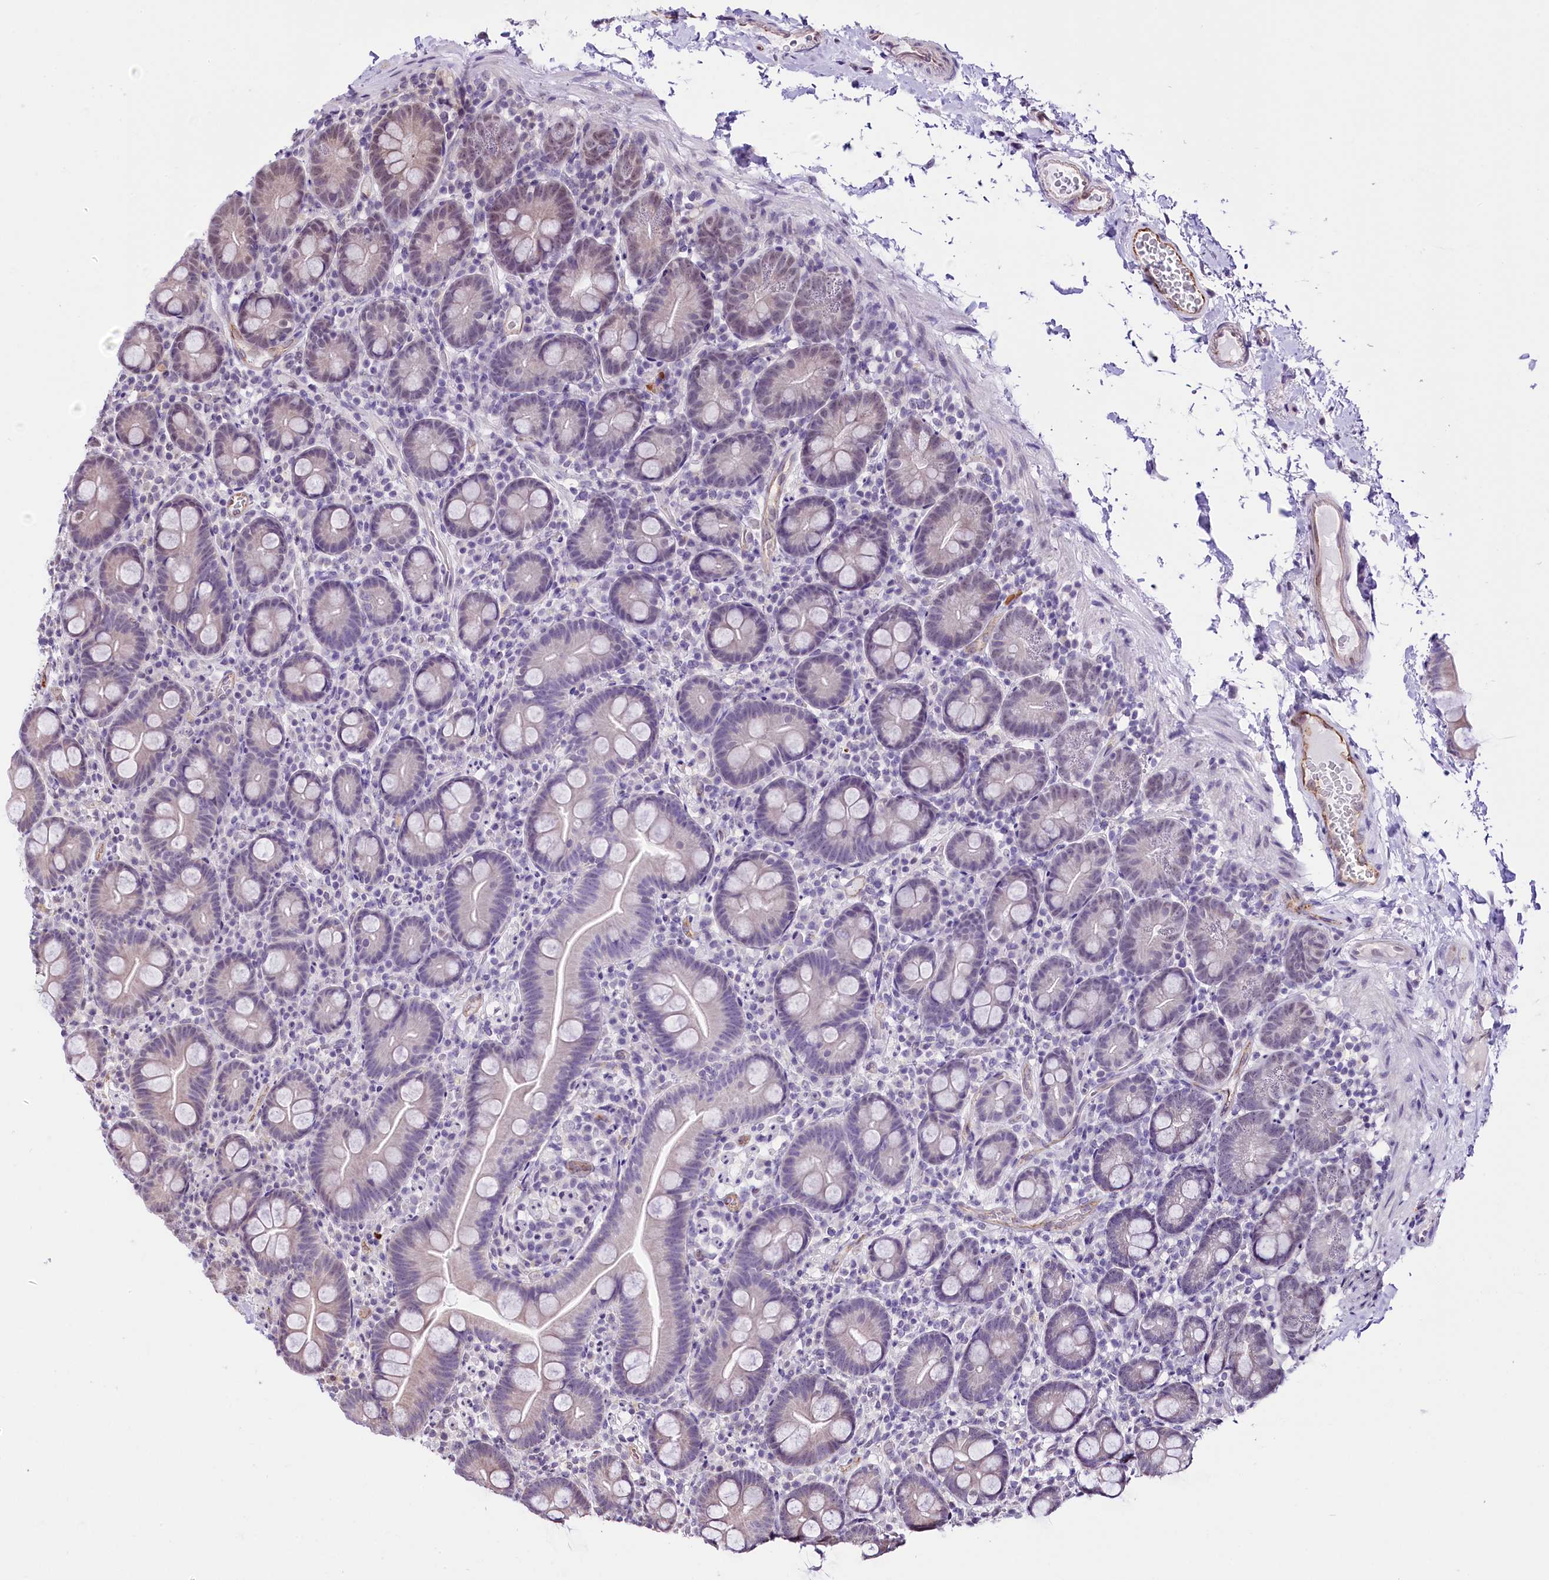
{"staining": {"intensity": "negative", "quantity": "none", "location": "none"}, "tissue": "small intestine", "cell_type": "Glandular cells", "image_type": "normal", "snomed": [{"axis": "morphology", "description": "Normal tissue, NOS"}, {"axis": "topography", "description": "Small intestine"}], "caption": "Protein analysis of normal small intestine displays no significant expression in glandular cells. (IHC, brightfield microscopy, high magnification).", "gene": "MRPL54", "patient": {"sex": "female", "age": 68}}